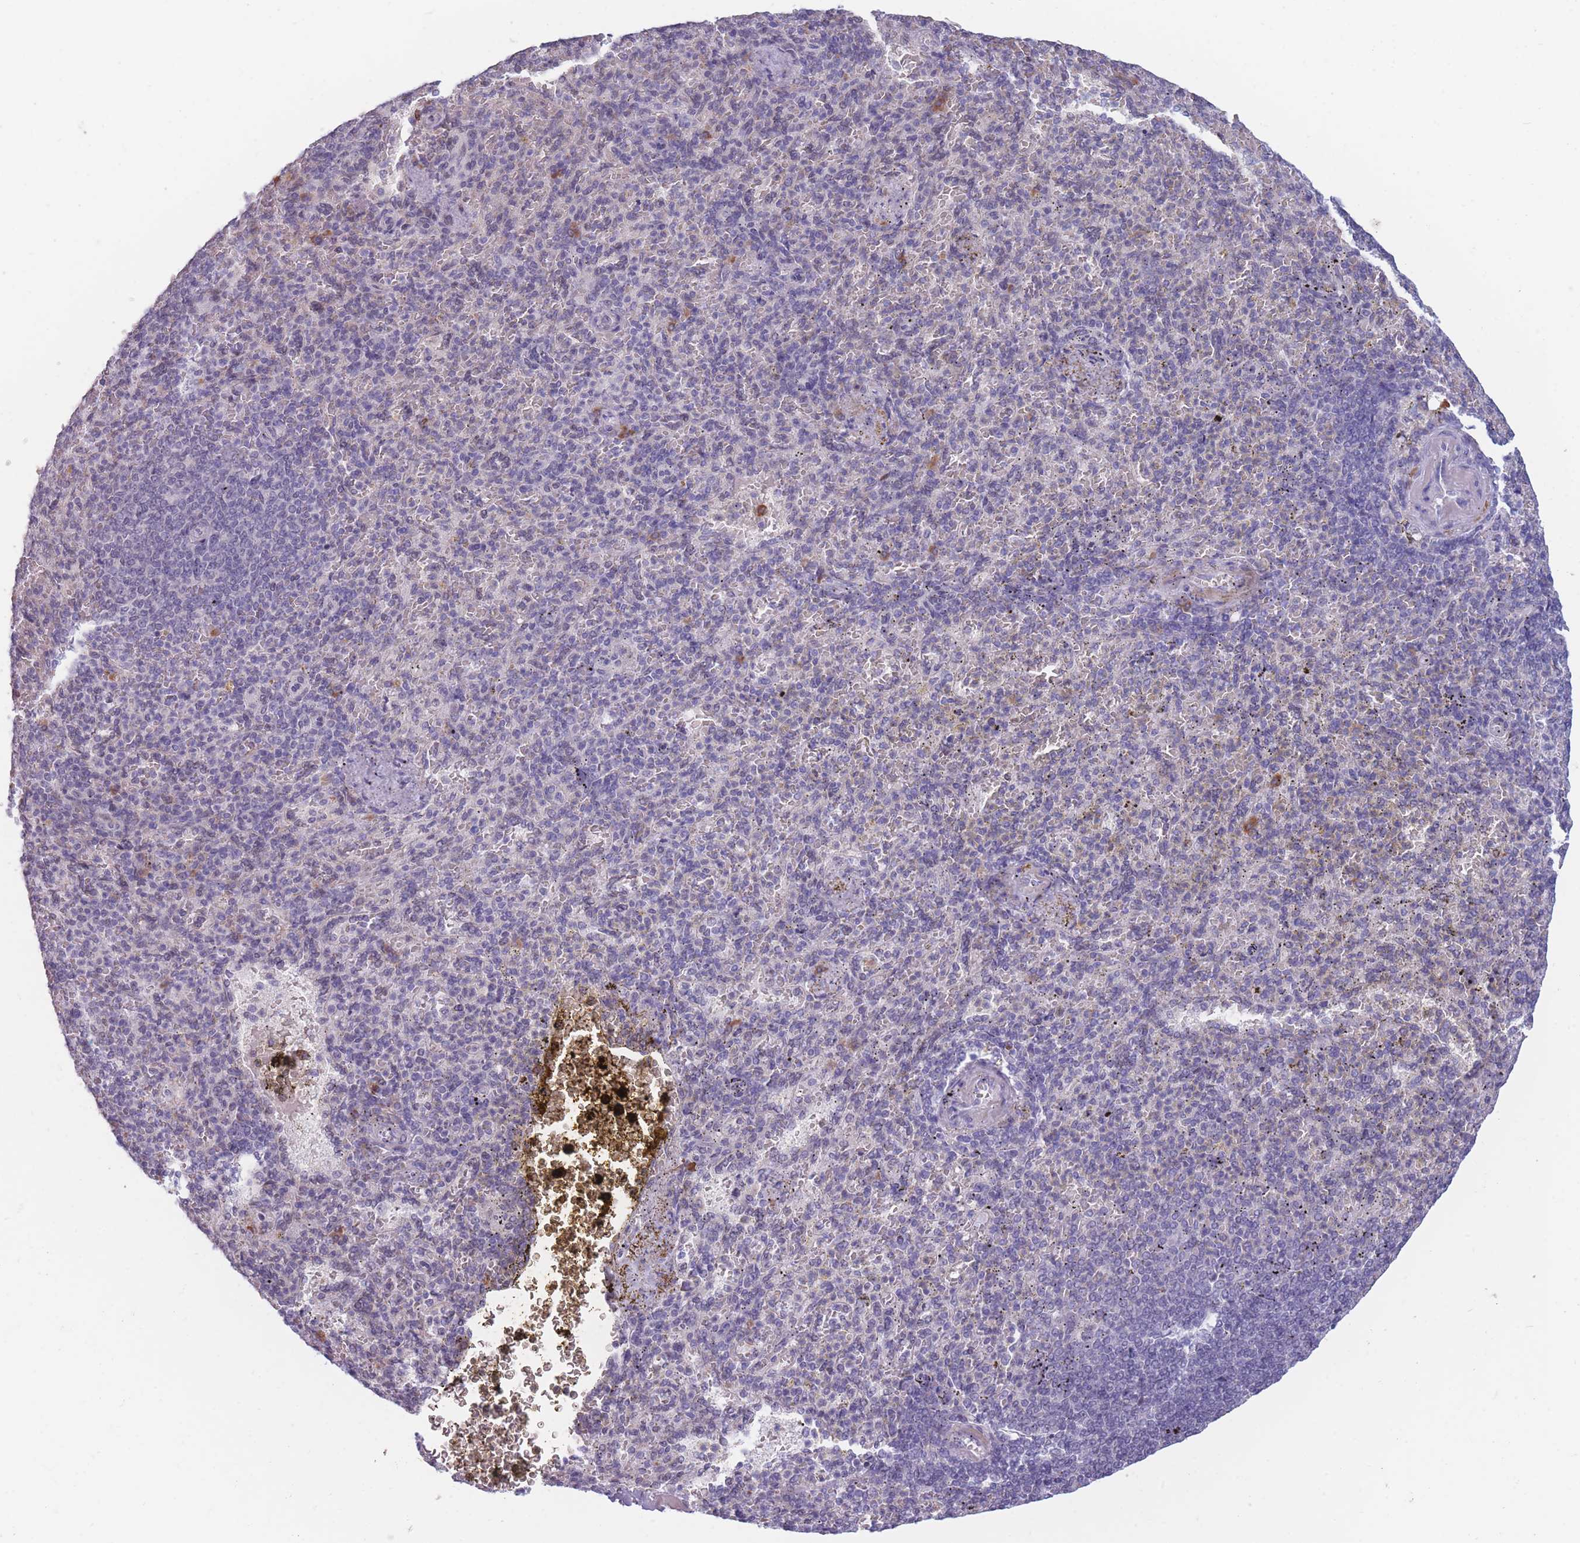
{"staining": {"intensity": "negative", "quantity": "none", "location": "none"}, "tissue": "spleen", "cell_type": "Cells in red pulp", "image_type": "normal", "snomed": [{"axis": "morphology", "description": "Normal tissue, NOS"}, {"axis": "topography", "description": "Spleen"}], "caption": "Protein analysis of benign spleen exhibits no significant expression in cells in red pulp.", "gene": "COL27A1", "patient": {"sex": "female", "age": 74}}